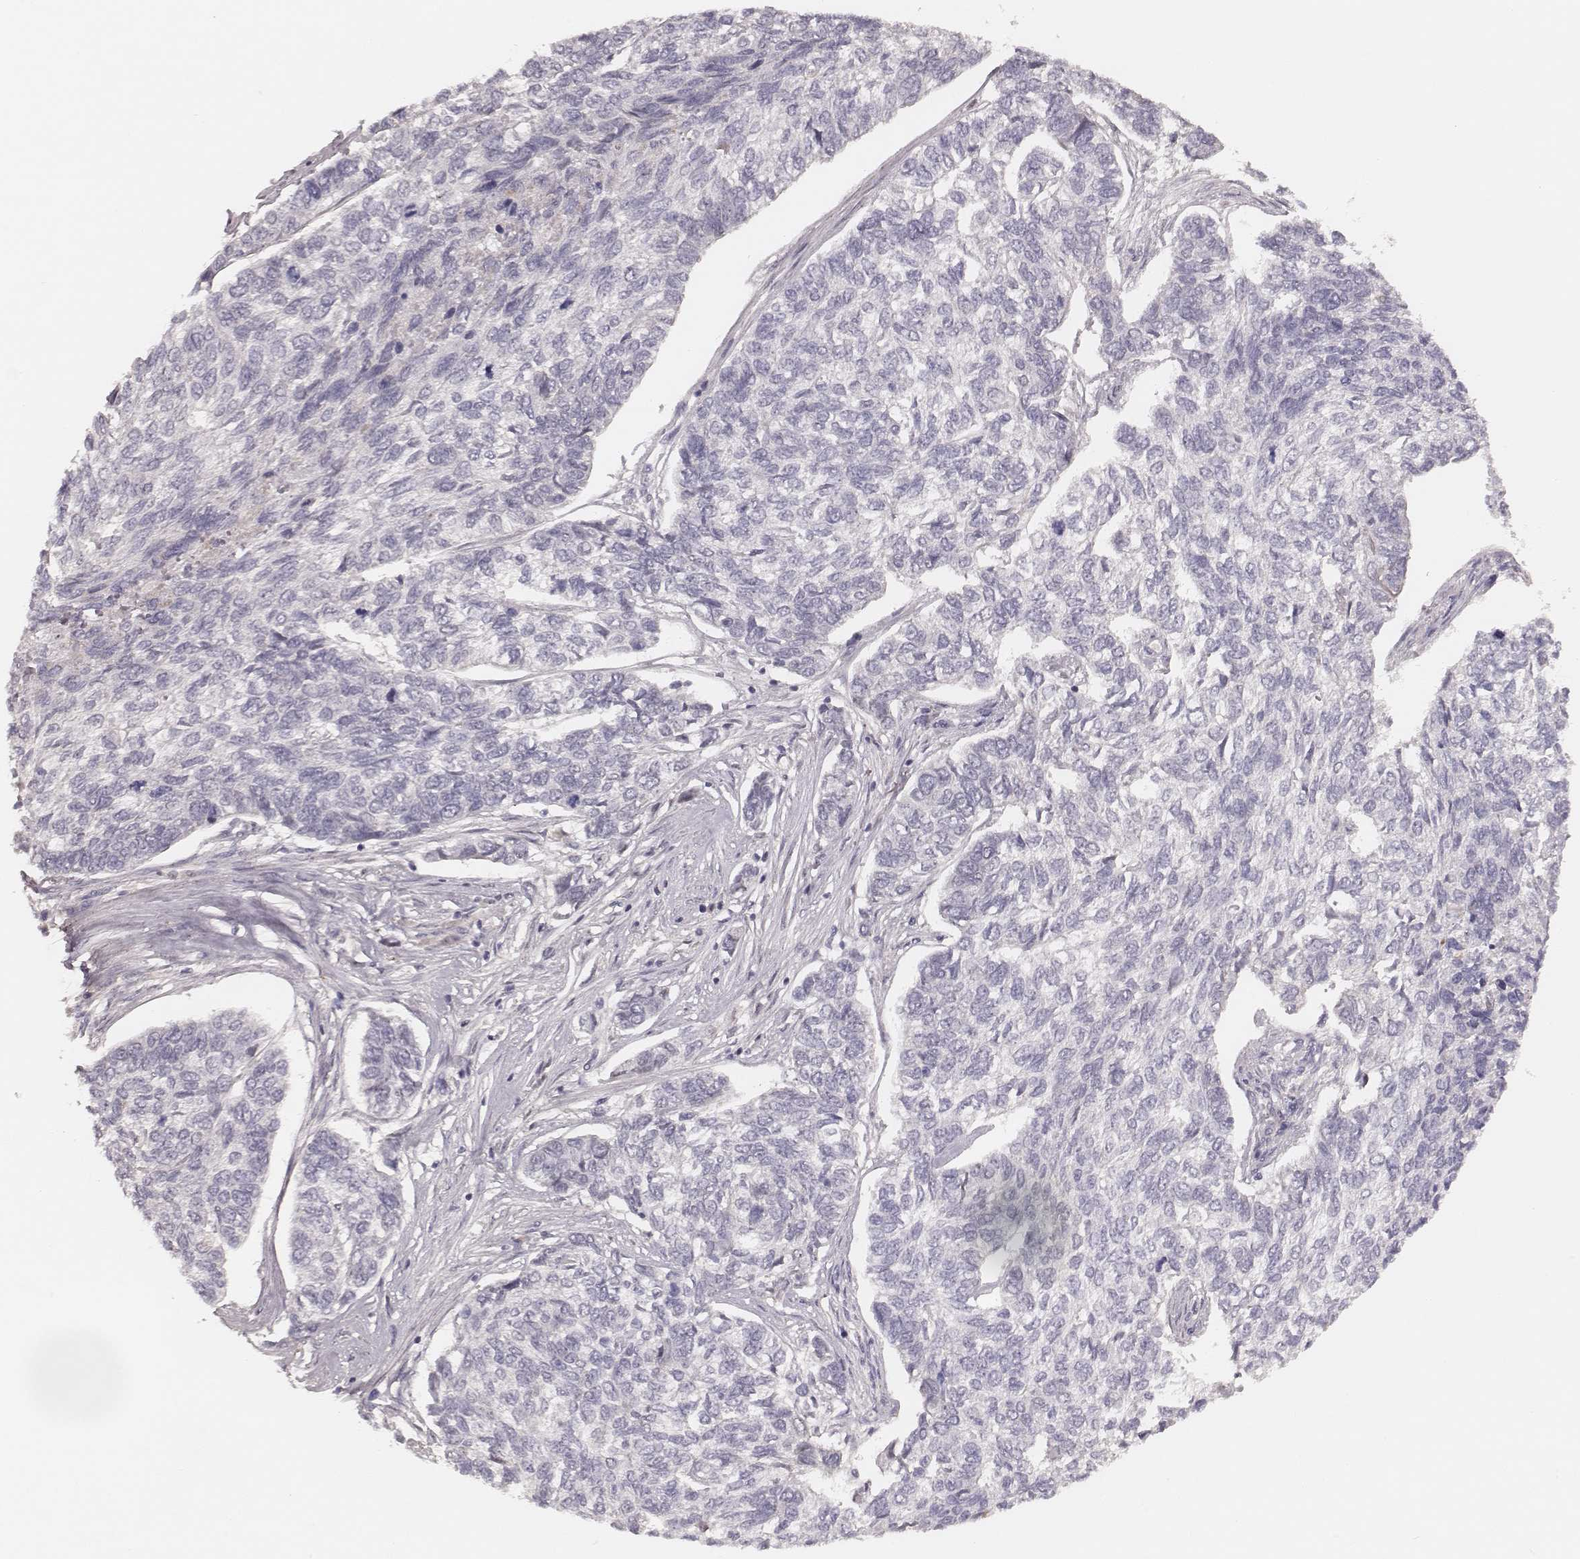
{"staining": {"intensity": "negative", "quantity": "none", "location": "none"}, "tissue": "skin cancer", "cell_type": "Tumor cells", "image_type": "cancer", "snomed": [{"axis": "morphology", "description": "Basal cell carcinoma"}, {"axis": "topography", "description": "Skin"}], "caption": "Immunohistochemistry of human skin basal cell carcinoma demonstrates no positivity in tumor cells.", "gene": "FAM13B", "patient": {"sex": "female", "age": 65}}